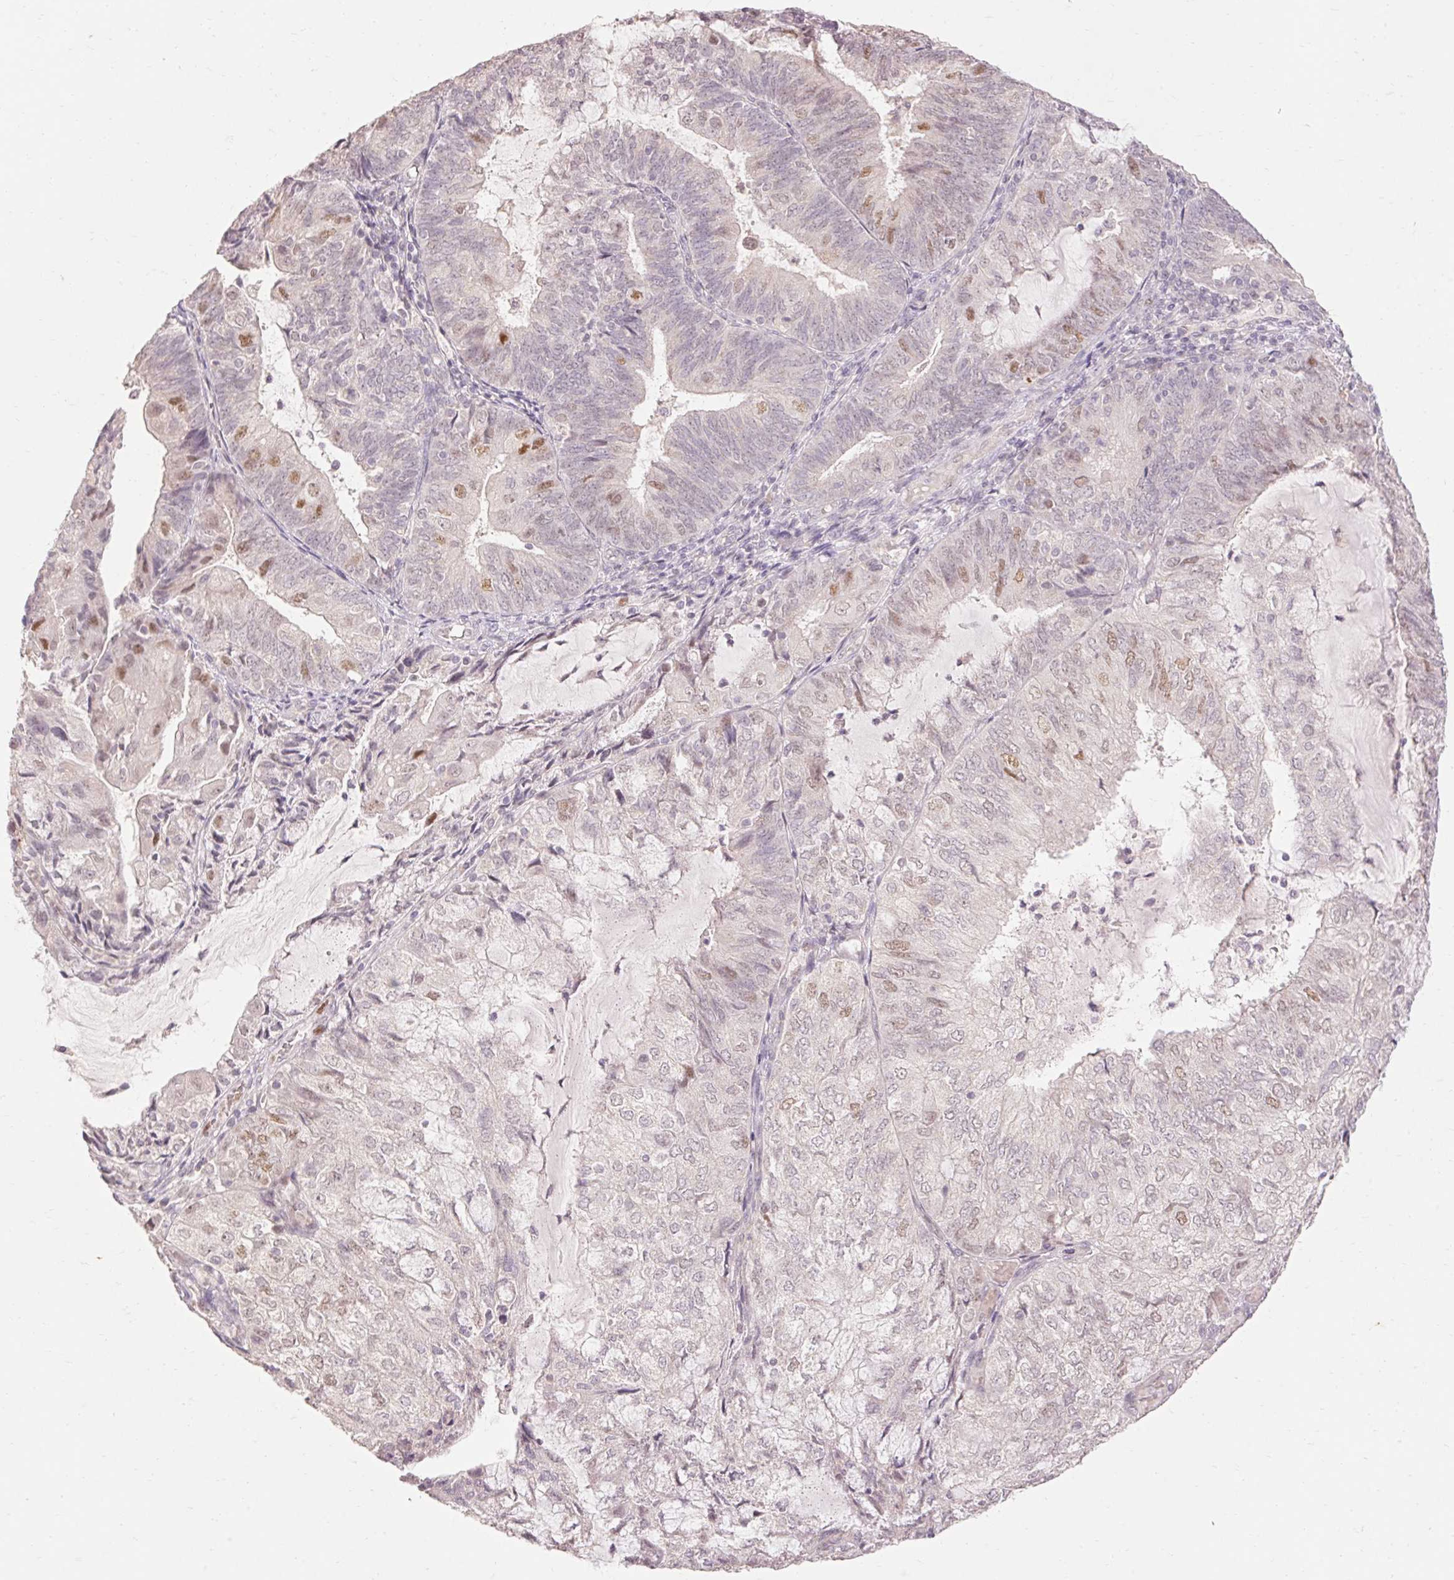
{"staining": {"intensity": "weak", "quantity": "<25%", "location": "nuclear"}, "tissue": "endometrial cancer", "cell_type": "Tumor cells", "image_type": "cancer", "snomed": [{"axis": "morphology", "description": "Adenocarcinoma, NOS"}, {"axis": "topography", "description": "Endometrium"}], "caption": "Immunohistochemical staining of adenocarcinoma (endometrial) demonstrates no significant staining in tumor cells. (DAB (3,3'-diaminobenzidine) immunohistochemistry visualized using brightfield microscopy, high magnification).", "gene": "SKP2", "patient": {"sex": "female", "age": 81}}